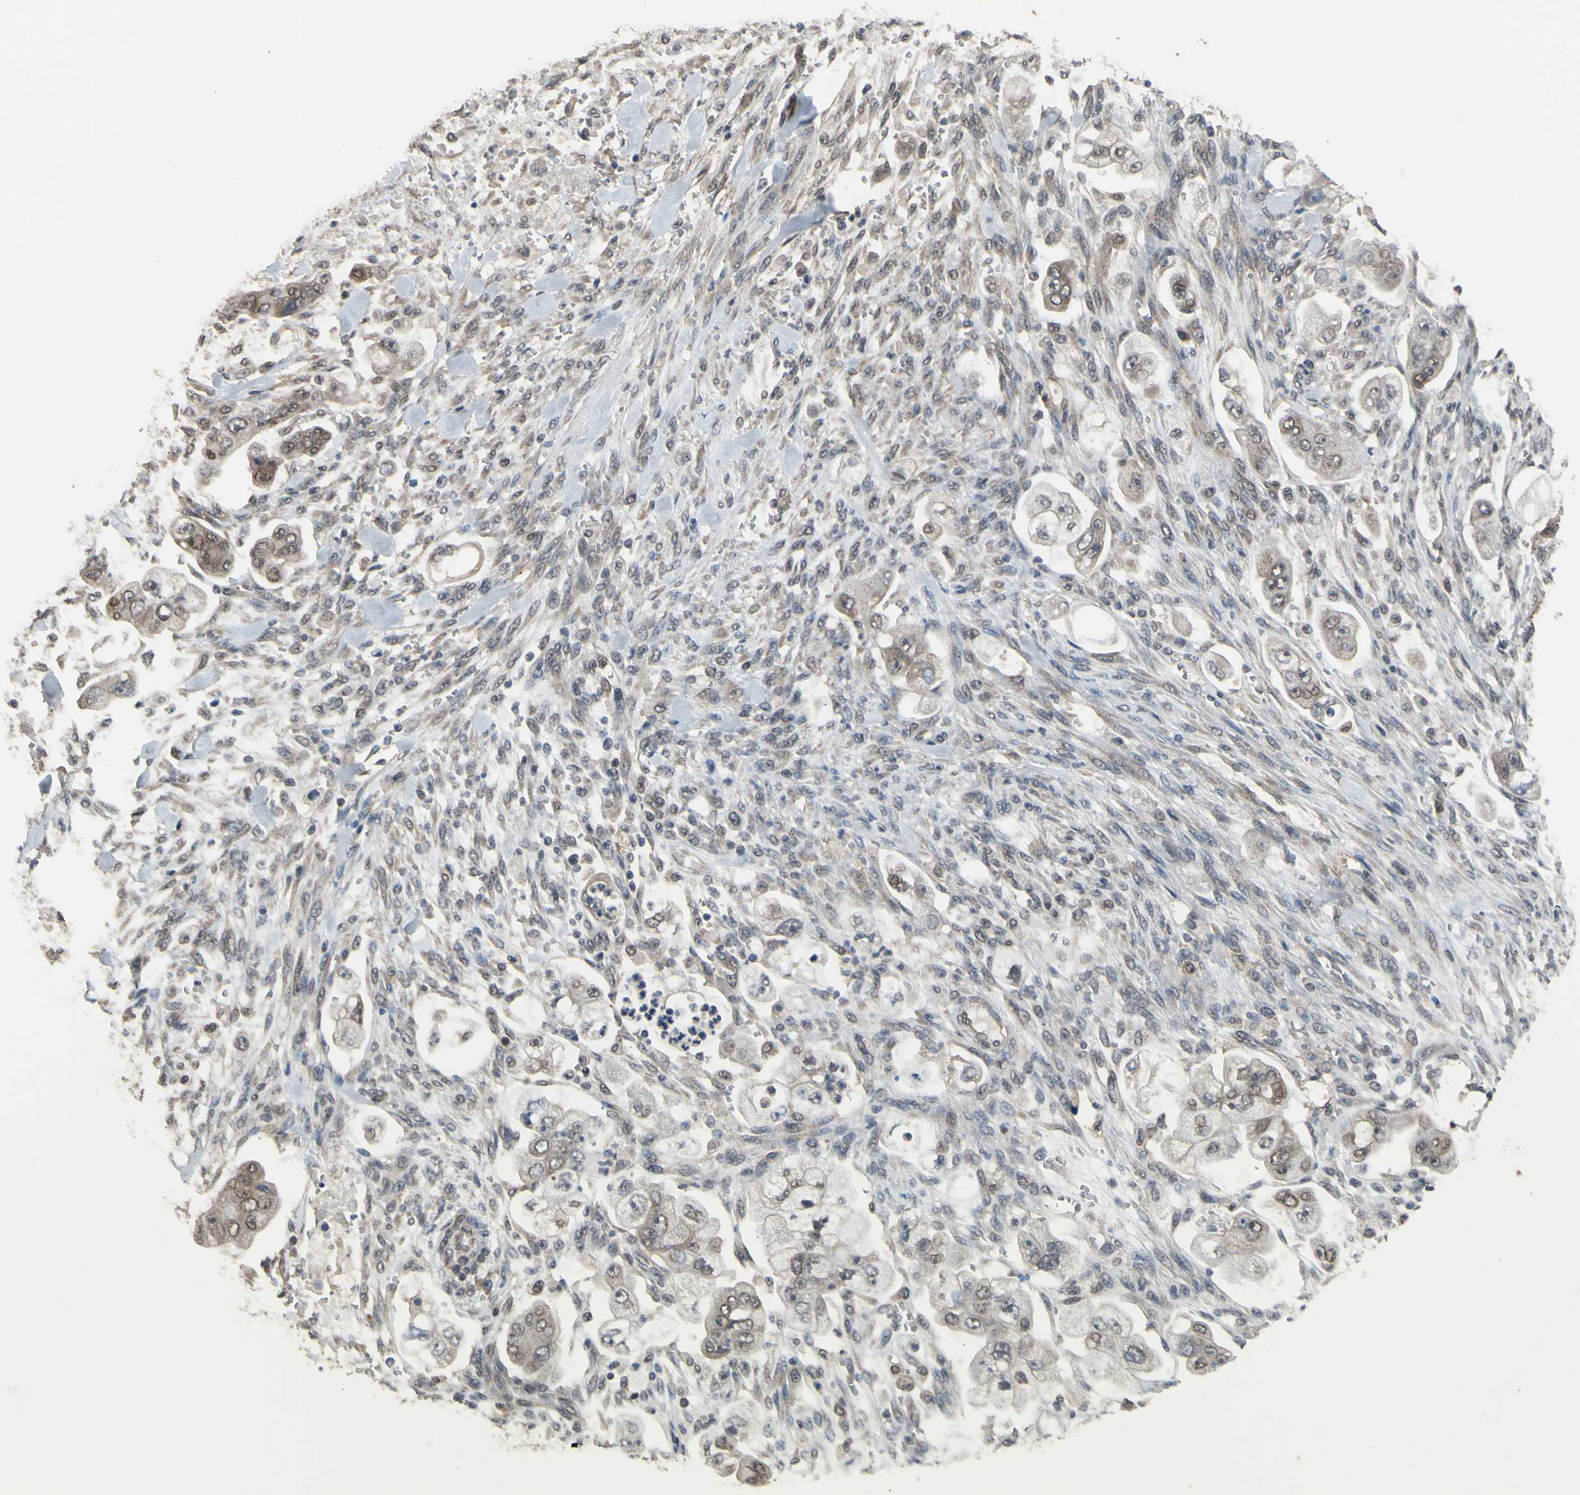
{"staining": {"intensity": "weak", "quantity": "25%-75%", "location": "cytoplasmic/membranous,nuclear"}, "tissue": "stomach cancer", "cell_type": "Tumor cells", "image_type": "cancer", "snomed": [{"axis": "morphology", "description": "Adenocarcinoma, NOS"}, {"axis": "topography", "description": "Stomach"}], "caption": "An IHC micrograph of neoplastic tissue is shown. Protein staining in brown highlights weak cytoplasmic/membranous and nuclear positivity in stomach adenocarcinoma within tumor cells.", "gene": "ZNF174", "patient": {"sex": "male", "age": 62}}